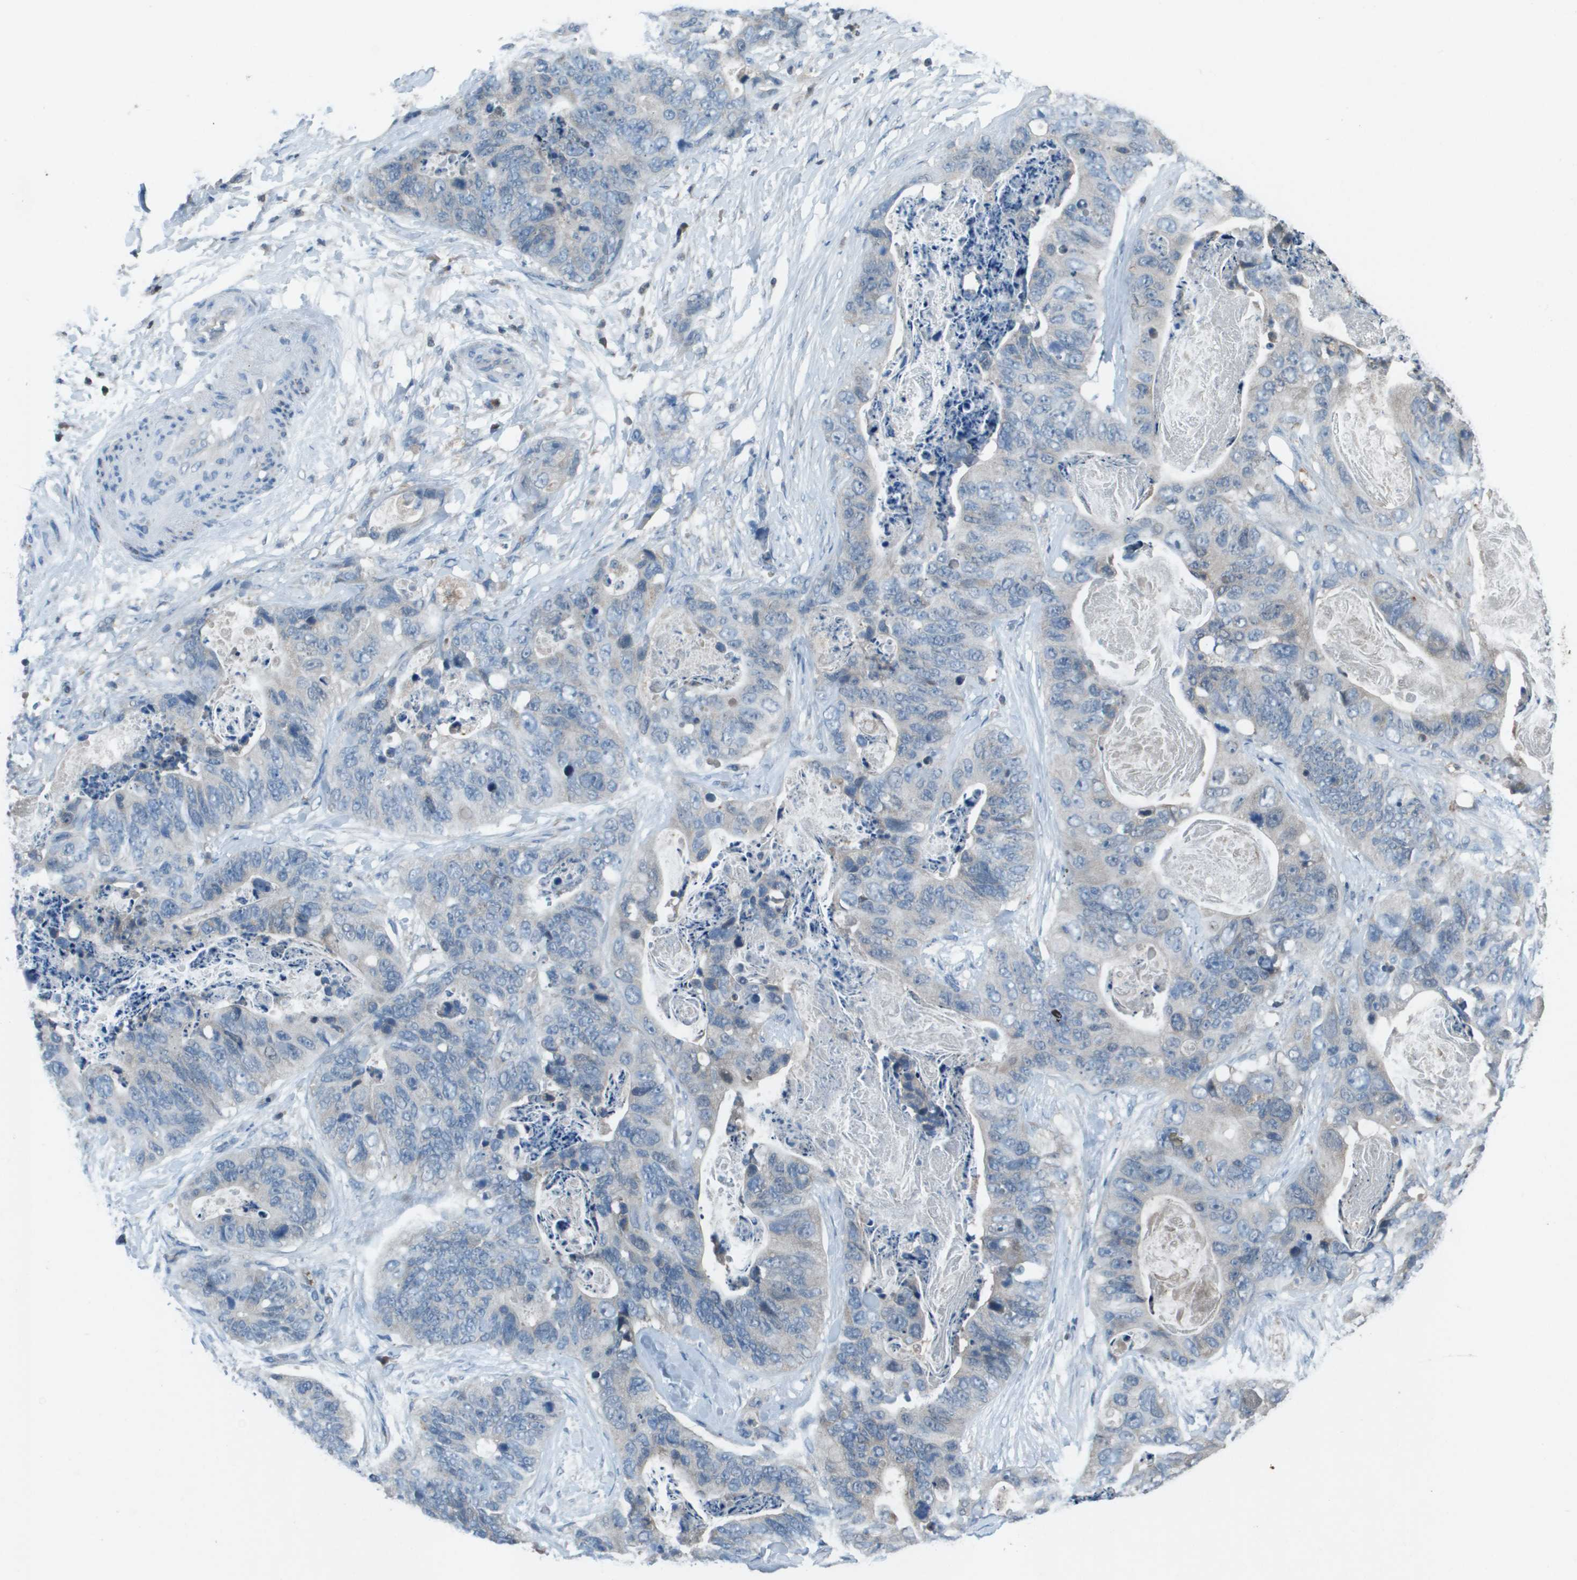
{"staining": {"intensity": "weak", "quantity": "<25%", "location": "cytoplasmic/membranous"}, "tissue": "stomach cancer", "cell_type": "Tumor cells", "image_type": "cancer", "snomed": [{"axis": "morphology", "description": "Adenocarcinoma, NOS"}, {"axis": "topography", "description": "Stomach"}], "caption": "Tumor cells are negative for protein expression in human stomach cancer (adenocarcinoma). (Brightfield microscopy of DAB IHC at high magnification).", "gene": "CAMK4", "patient": {"sex": "female", "age": 89}}